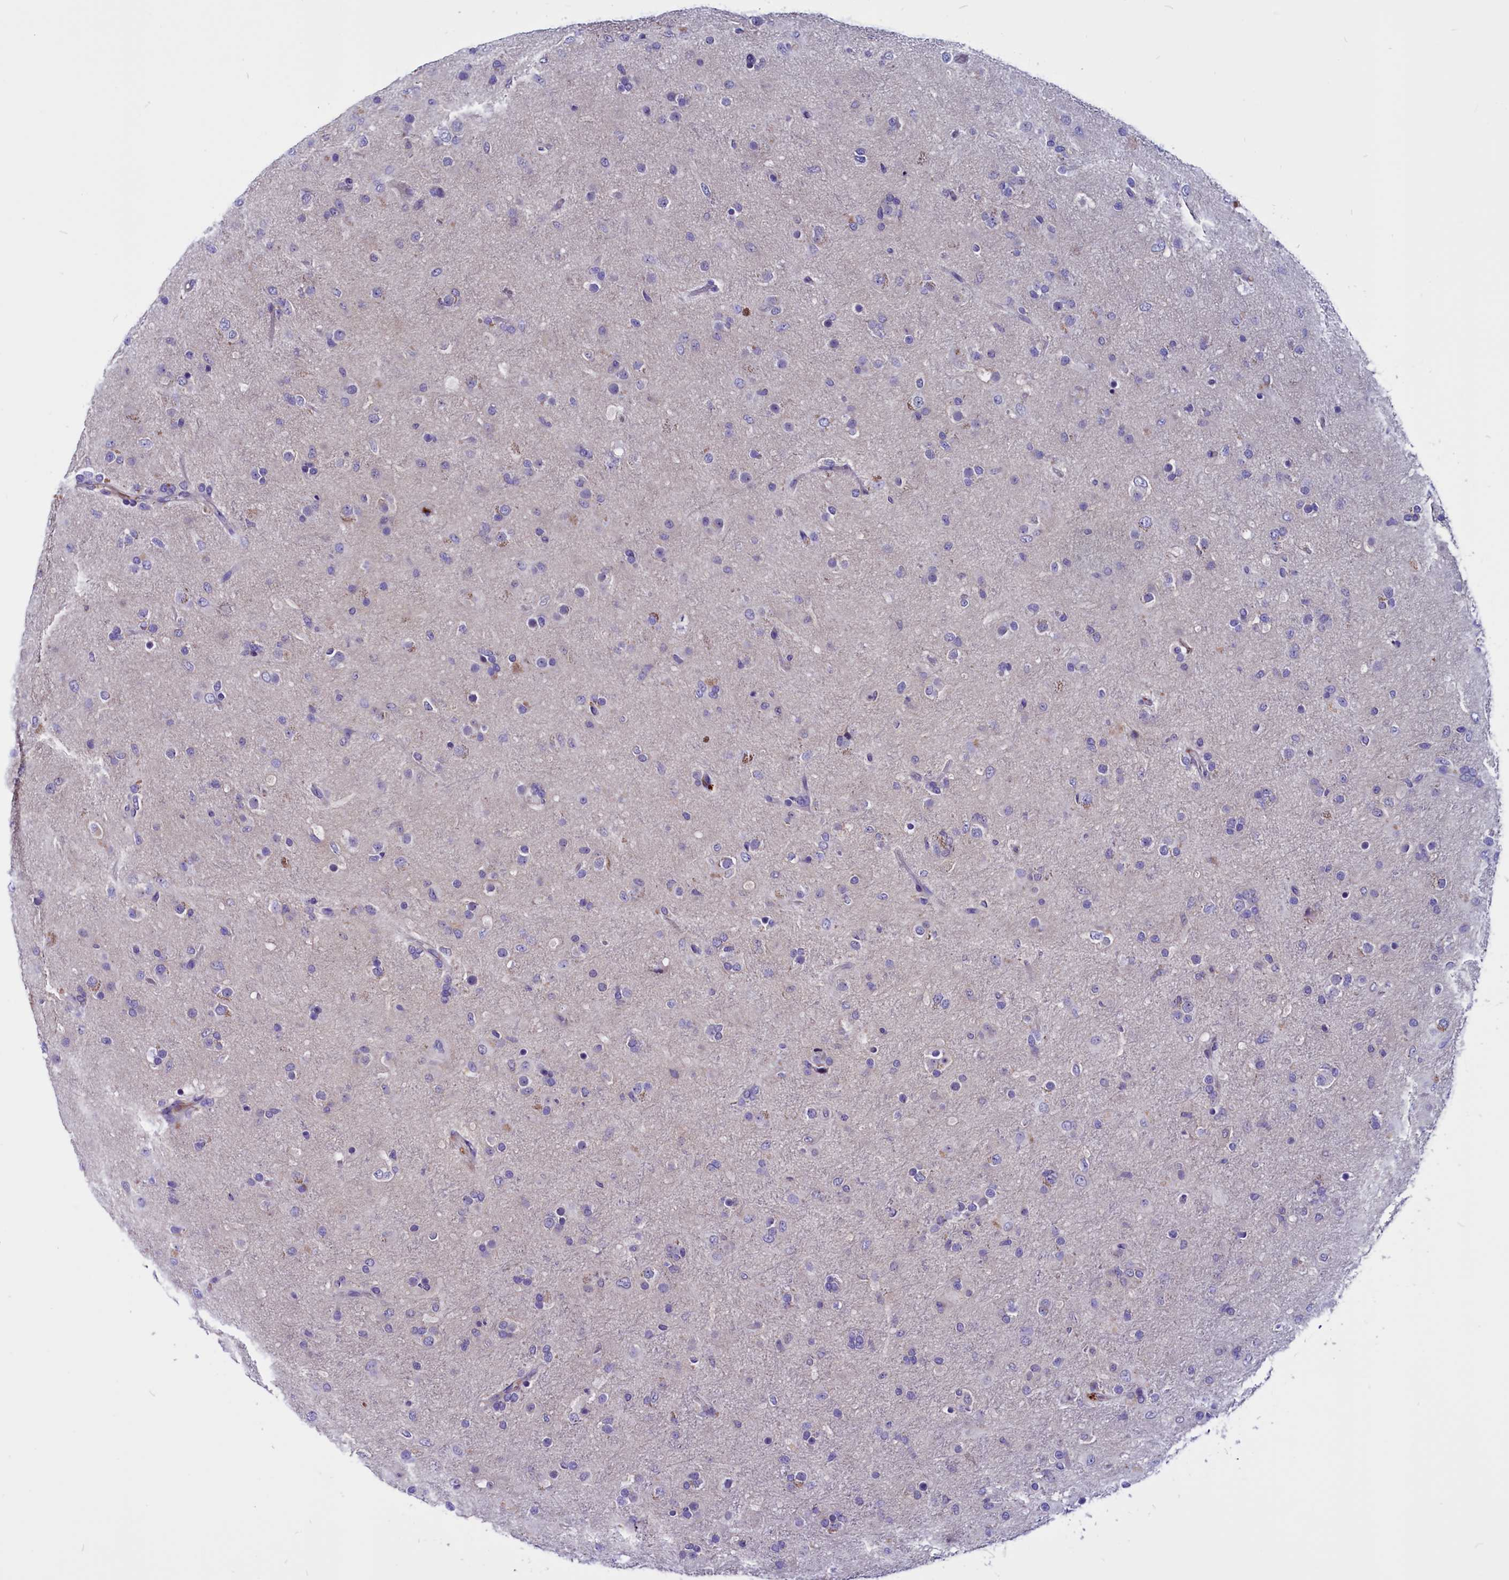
{"staining": {"intensity": "negative", "quantity": "none", "location": "none"}, "tissue": "glioma", "cell_type": "Tumor cells", "image_type": "cancer", "snomed": [{"axis": "morphology", "description": "Glioma, malignant, Low grade"}, {"axis": "topography", "description": "Brain"}], "caption": "Immunohistochemical staining of glioma reveals no significant staining in tumor cells. Nuclei are stained in blue.", "gene": "CCBE1", "patient": {"sex": "male", "age": 65}}